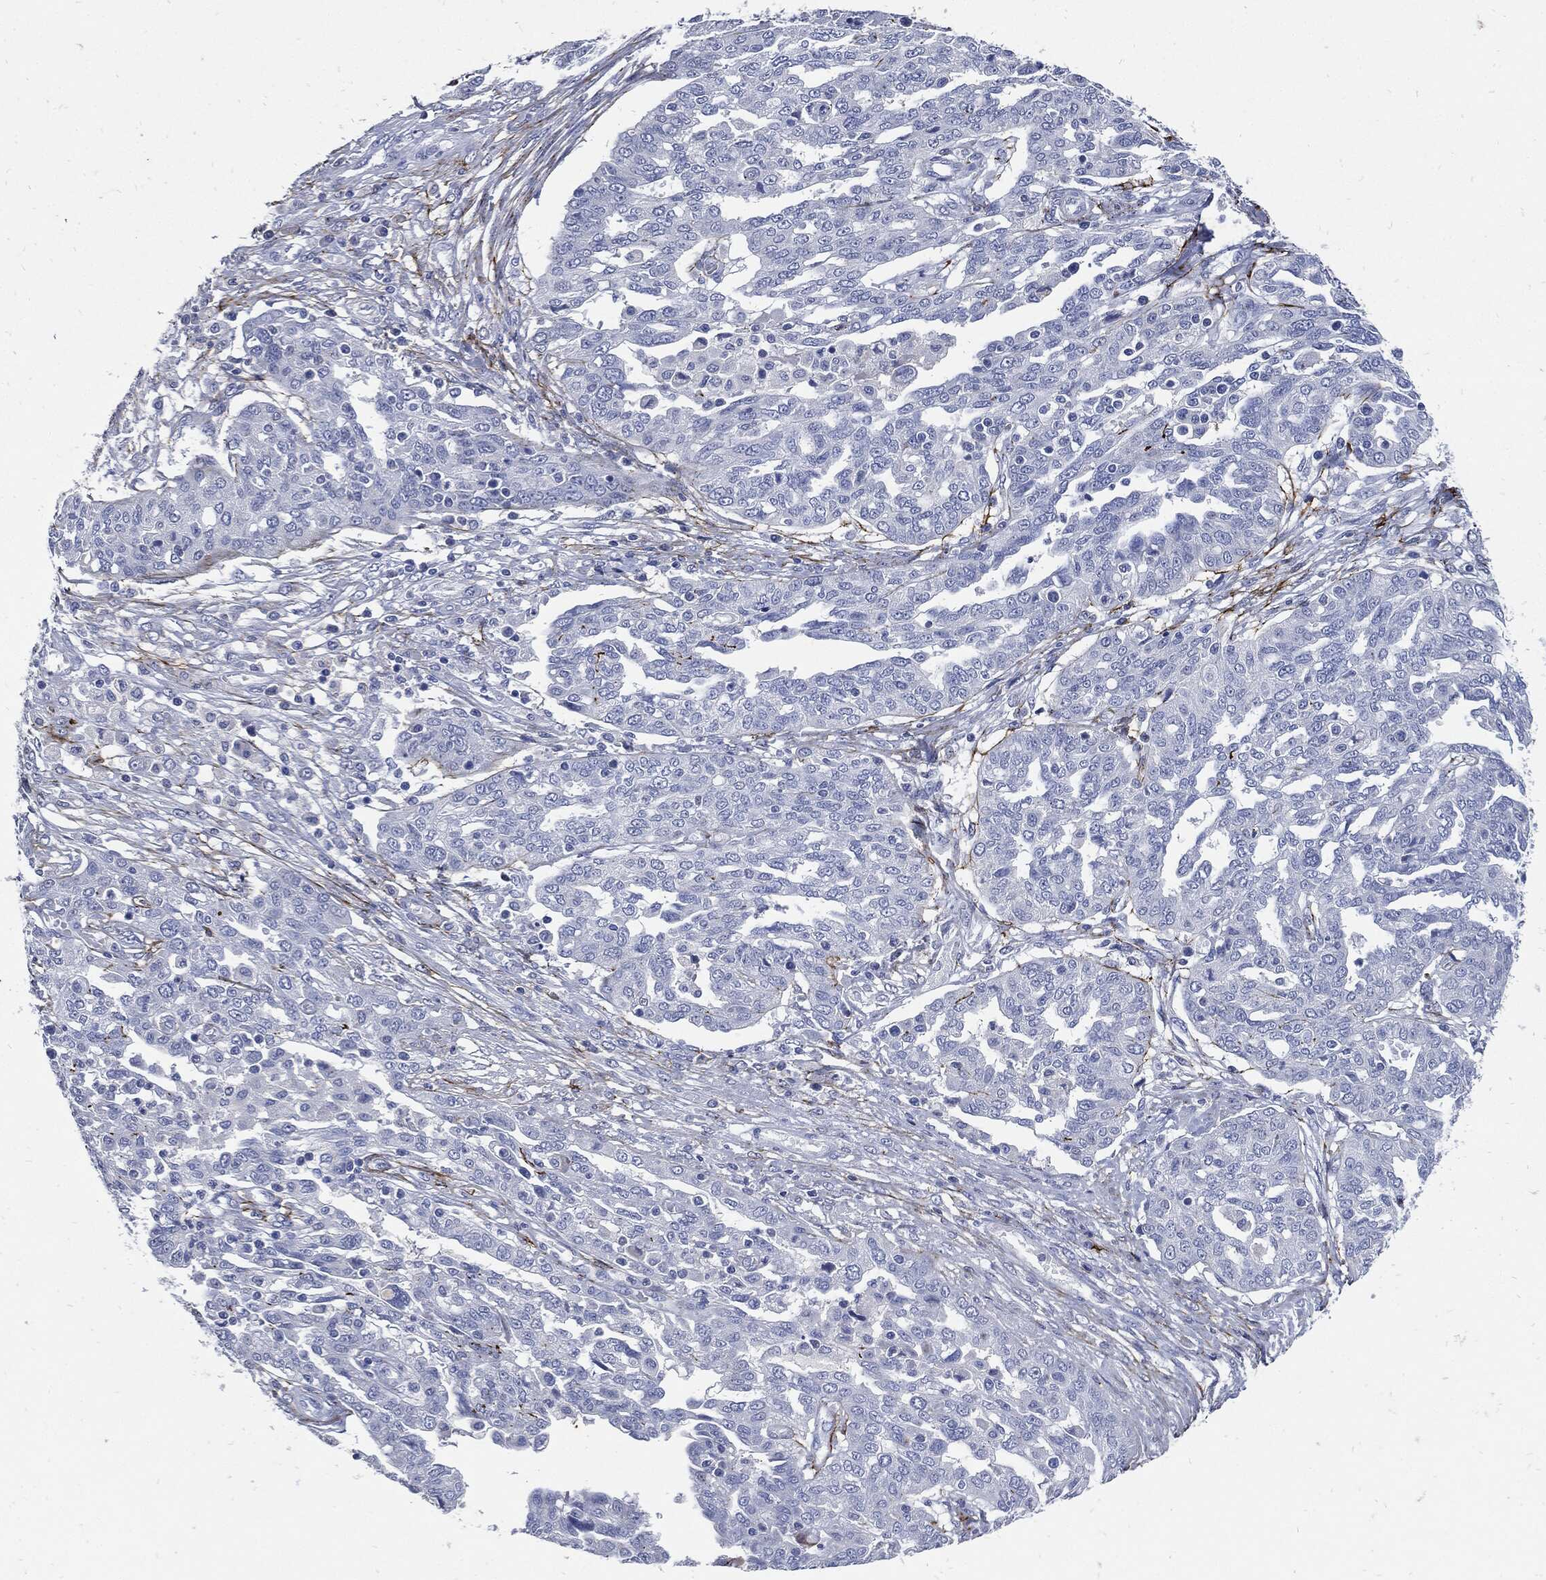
{"staining": {"intensity": "negative", "quantity": "none", "location": "none"}, "tissue": "ovarian cancer", "cell_type": "Tumor cells", "image_type": "cancer", "snomed": [{"axis": "morphology", "description": "Cystadenocarcinoma, serous, NOS"}, {"axis": "topography", "description": "Ovary"}], "caption": "Serous cystadenocarcinoma (ovarian) was stained to show a protein in brown. There is no significant staining in tumor cells. The staining is performed using DAB brown chromogen with nuclei counter-stained in using hematoxylin.", "gene": "FBN1", "patient": {"sex": "female", "age": 67}}